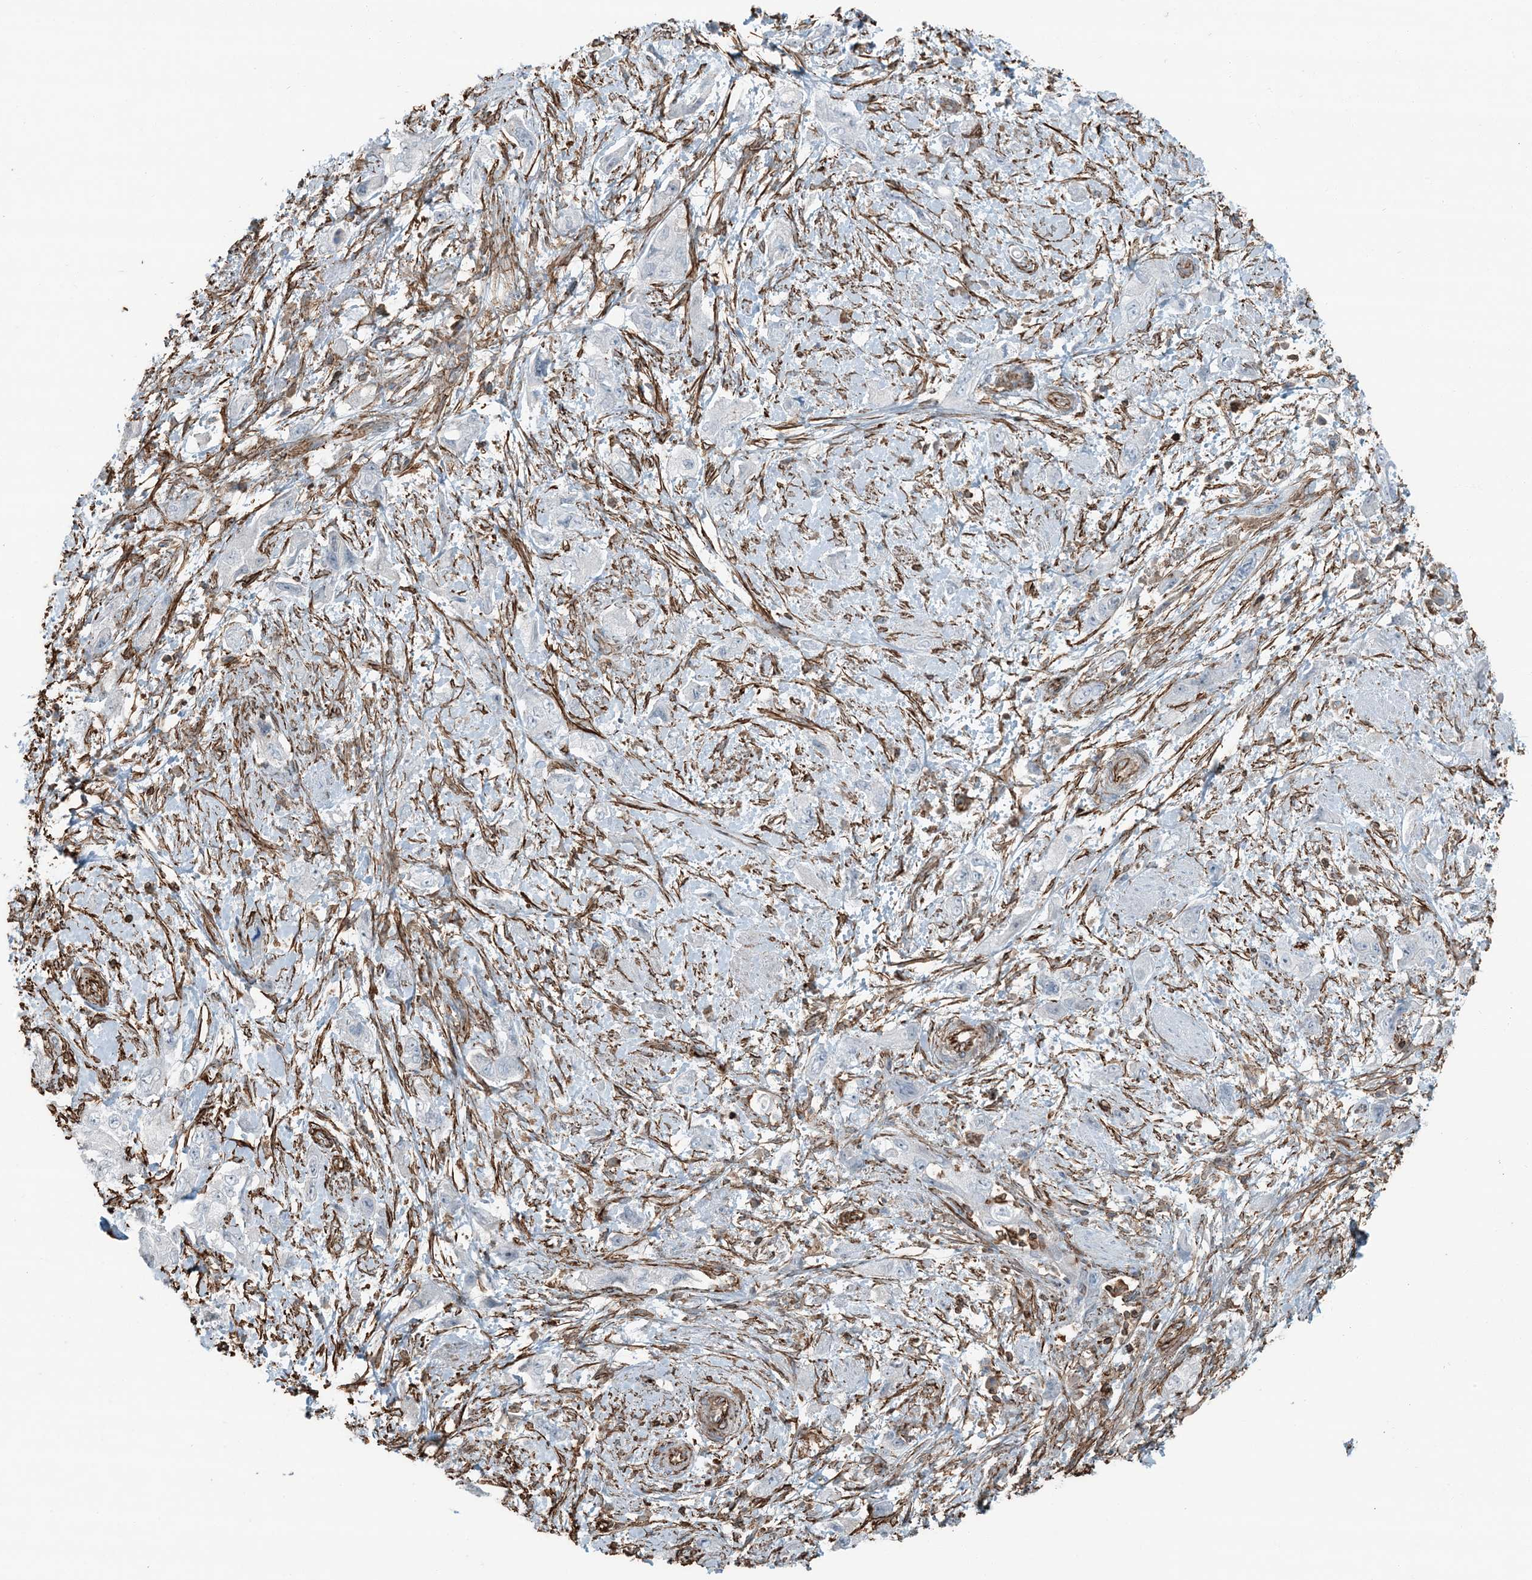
{"staining": {"intensity": "negative", "quantity": "none", "location": "none"}, "tissue": "pancreatic cancer", "cell_type": "Tumor cells", "image_type": "cancer", "snomed": [{"axis": "morphology", "description": "Adenocarcinoma, NOS"}, {"axis": "topography", "description": "Pancreas"}], "caption": "Pancreatic cancer was stained to show a protein in brown. There is no significant staining in tumor cells. Brightfield microscopy of immunohistochemistry (IHC) stained with DAB (brown) and hematoxylin (blue), captured at high magnification.", "gene": "APOBEC3C", "patient": {"sex": "female", "age": 73}}